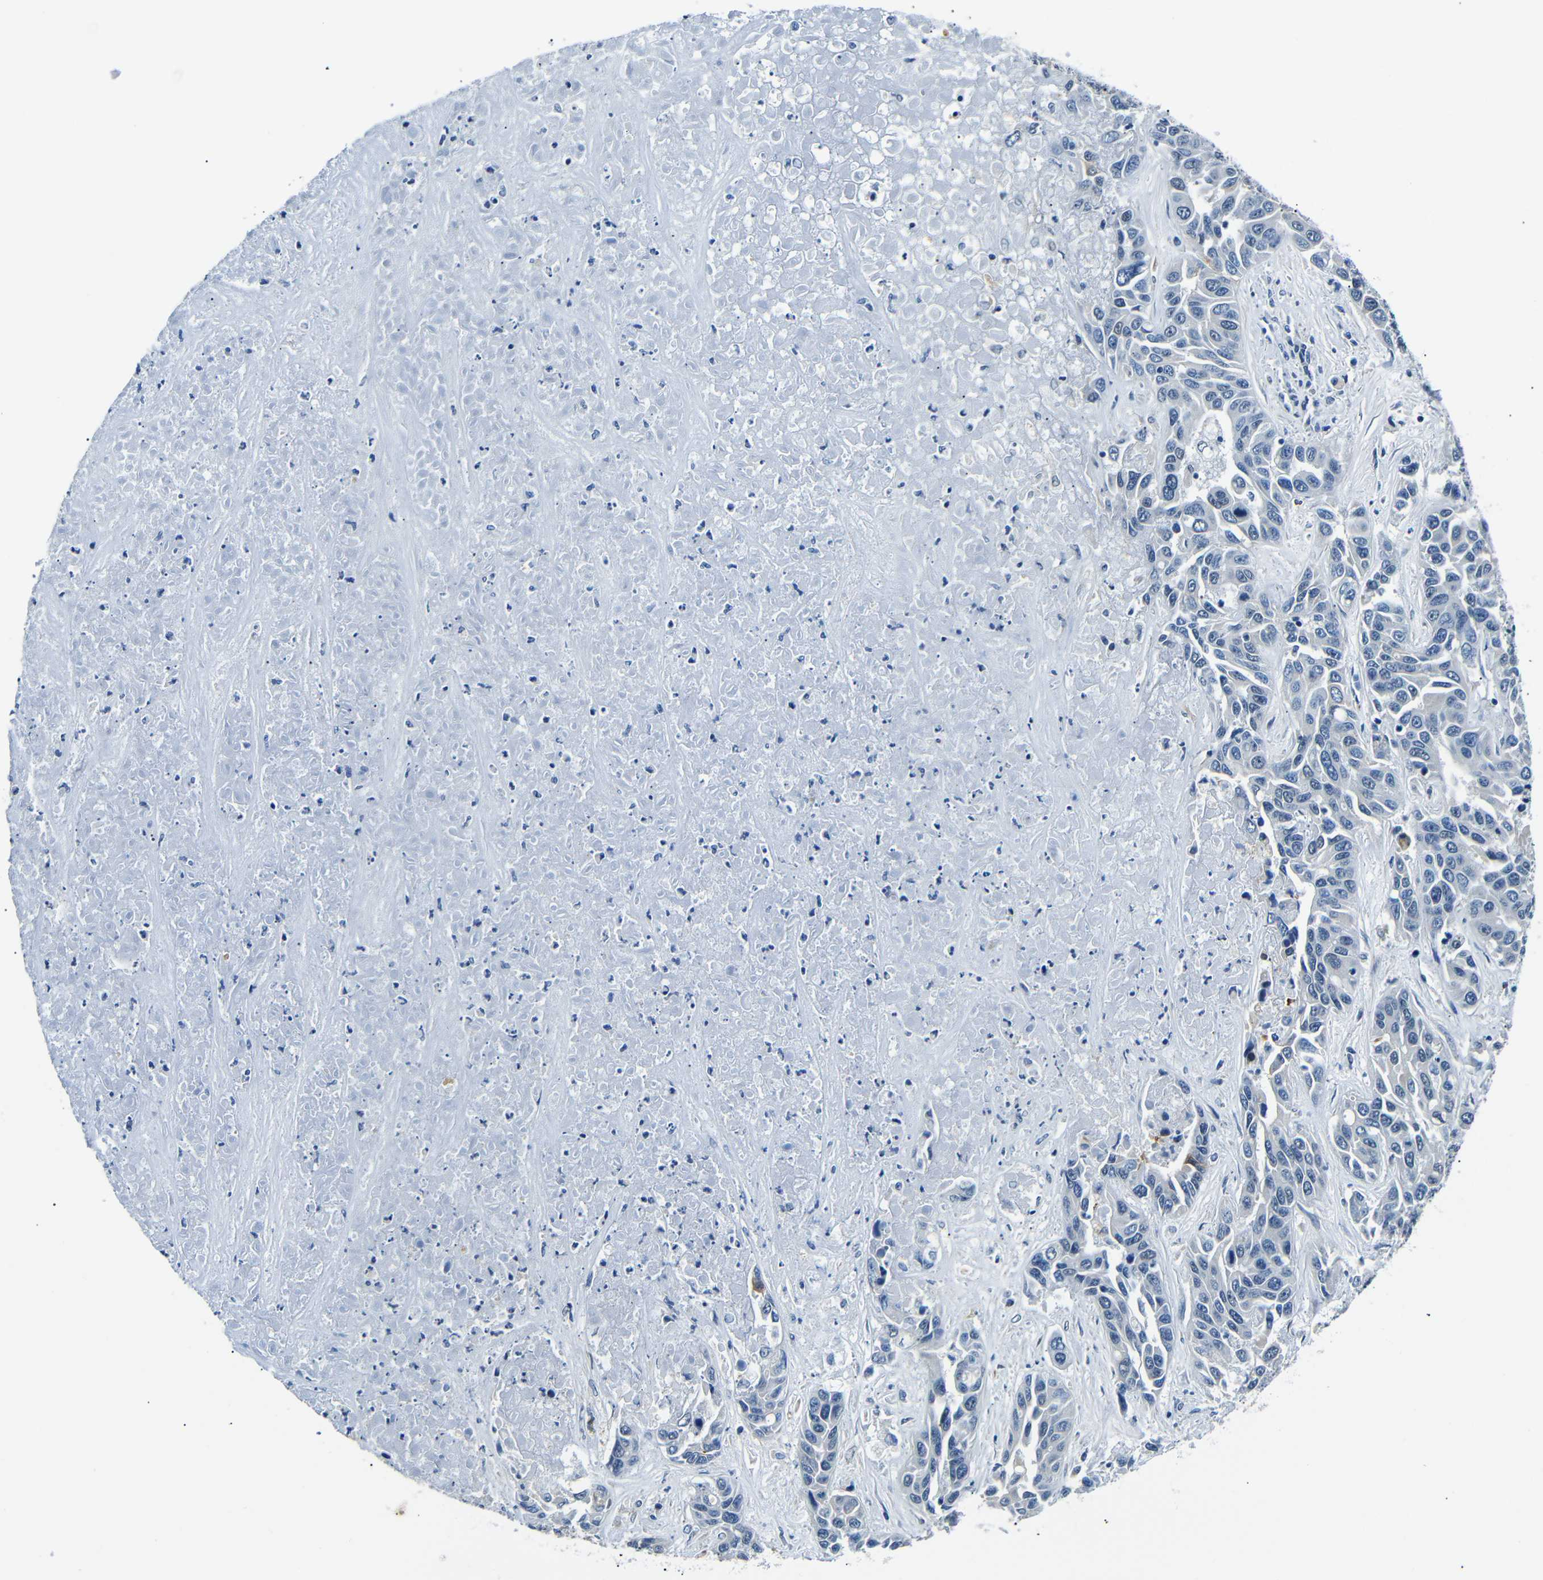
{"staining": {"intensity": "negative", "quantity": "none", "location": "none"}, "tissue": "liver cancer", "cell_type": "Tumor cells", "image_type": "cancer", "snomed": [{"axis": "morphology", "description": "Cholangiocarcinoma"}, {"axis": "topography", "description": "Liver"}], "caption": "DAB (3,3'-diaminobenzidine) immunohistochemical staining of liver cancer reveals no significant expression in tumor cells. (Brightfield microscopy of DAB (3,3'-diaminobenzidine) immunohistochemistry (IHC) at high magnification).", "gene": "TAFA1", "patient": {"sex": "female", "age": 52}}